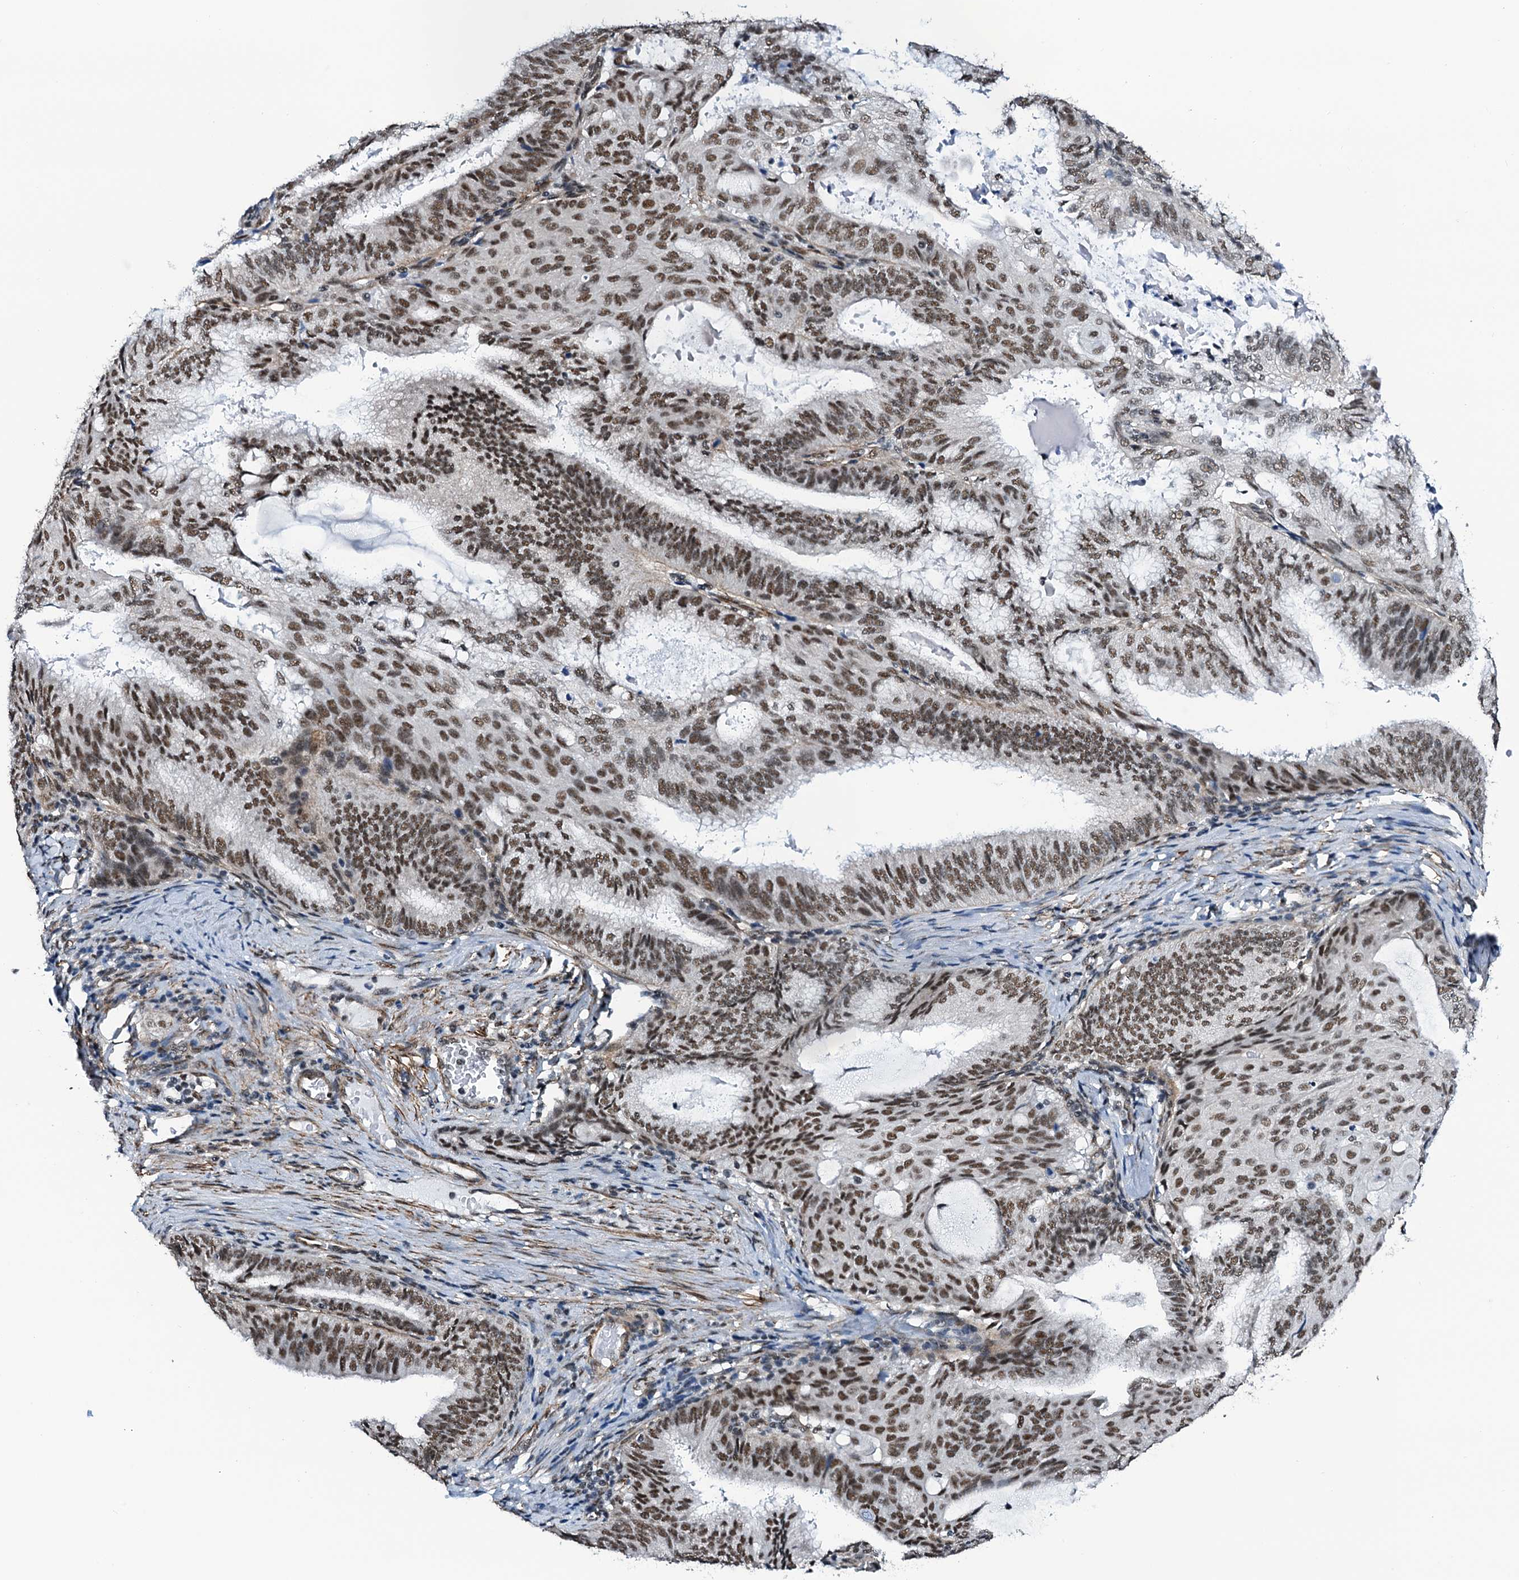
{"staining": {"intensity": "moderate", "quantity": ">75%", "location": "nuclear"}, "tissue": "endometrial cancer", "cell_type": "Tumor cells", "image_type": "cancer", "snomed": [{"axis": "morphology", "description": "Adenocarcinoma, NOS"}, {"axis": "topography", "description": "Endometrium"}], "caption": "This is an image of immunohistochemistry (IHC) staining of adenocarcinoma (endometrial), which shows moderate positivity in the nuclear of tumor cells.", "gene": "CWC15", "patient": {"sex": "female", "age": 49}}